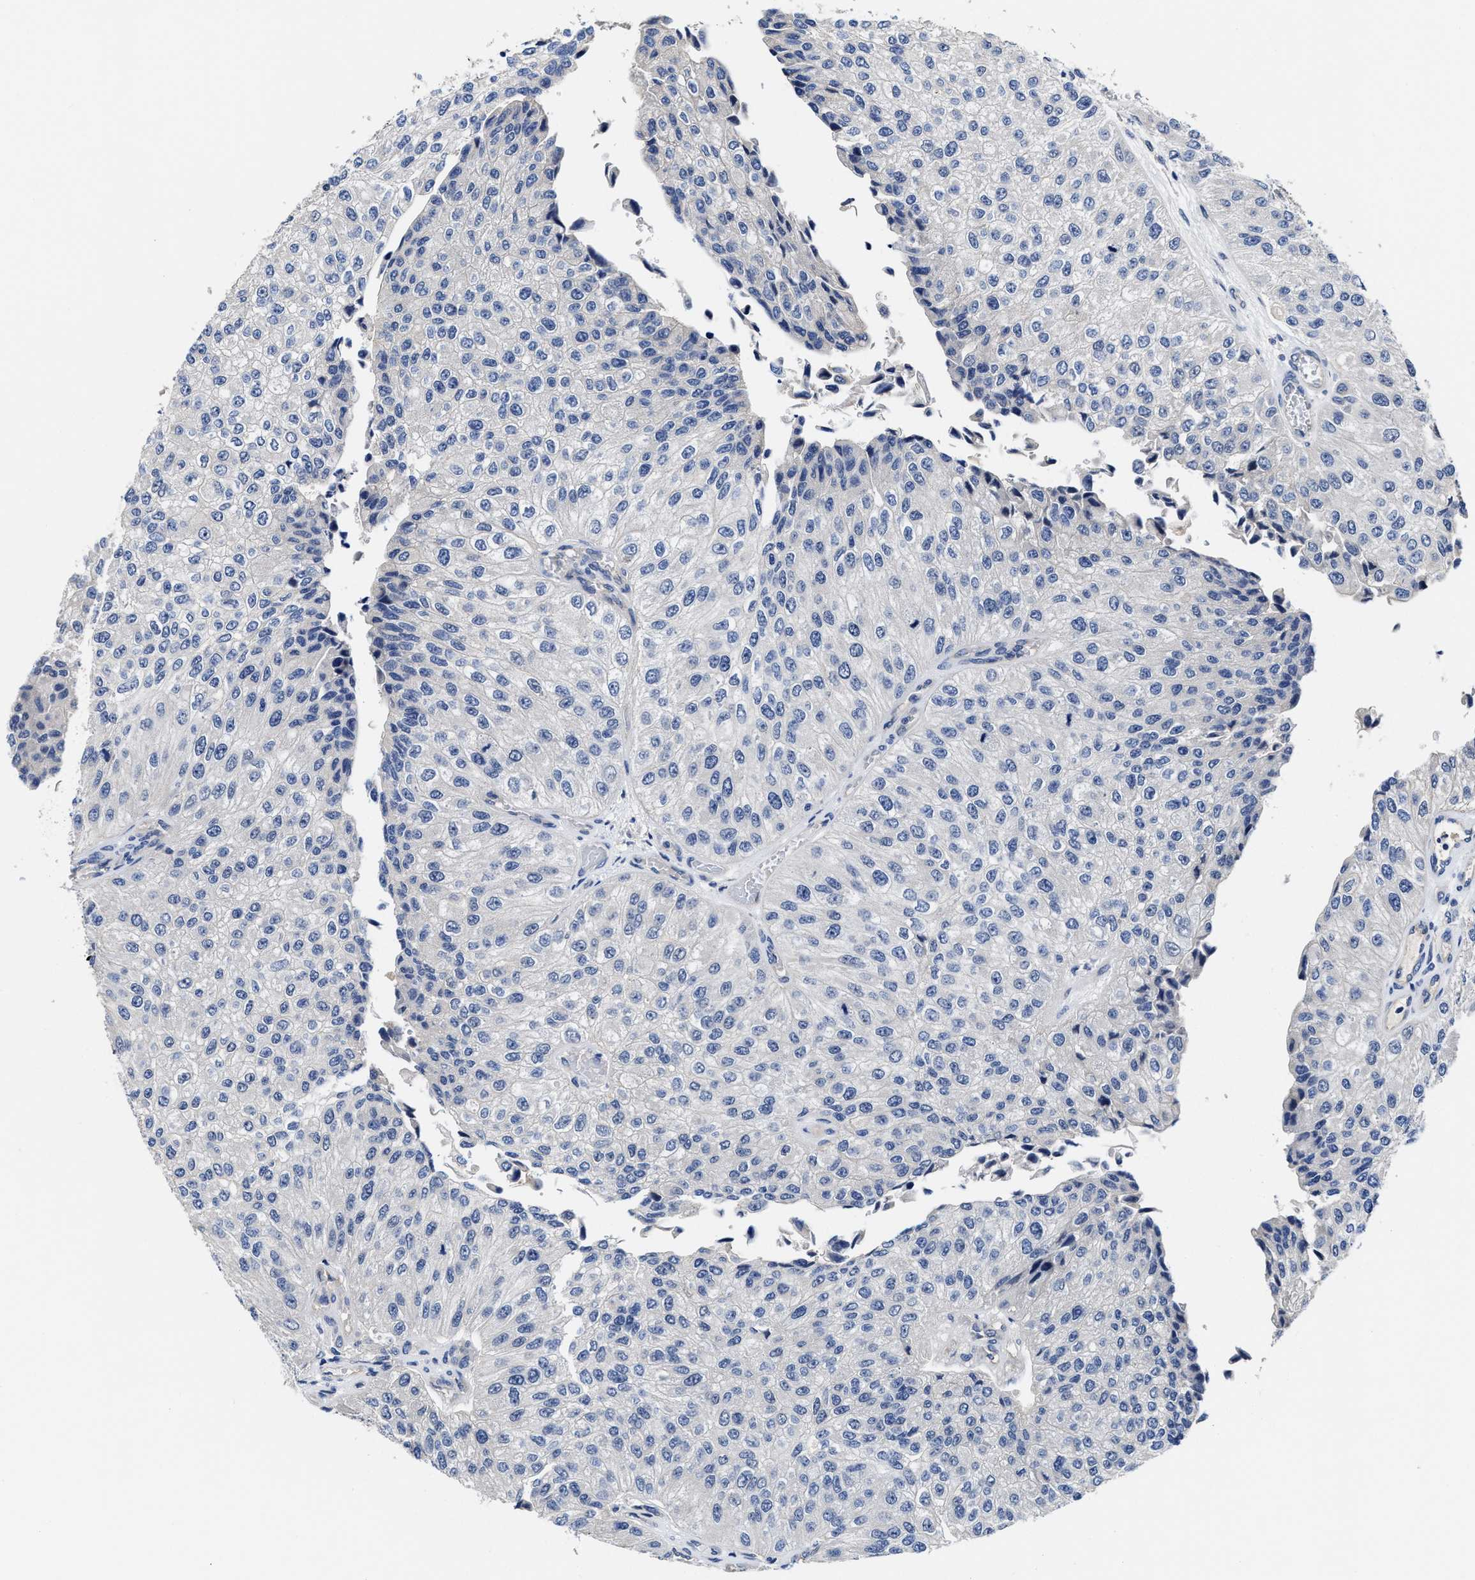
{"staining": {"intensity": "negative", "quantity": "none", "location": "none"}, "tissue": "urothelial cancer", "cell_type": "Tumor cells", "image_type": "cancer", "snomed": [{"axis": "morphology", "description": "Urothelial carcinoma, High grade"}, {"axis": "topography", "description": "Kidney"}, {"axis": "topography", "description": "Urinary bladder"}], "caption": "High magnification brightfield microscopy of high-grade urothelial carcinoma stained with DAB (brown) and counterstained with hematoxylin (blue): tumor cells show no significant positivity.", "gene": "TRAF6", "patient": {"sex": "male", "age": 77}}